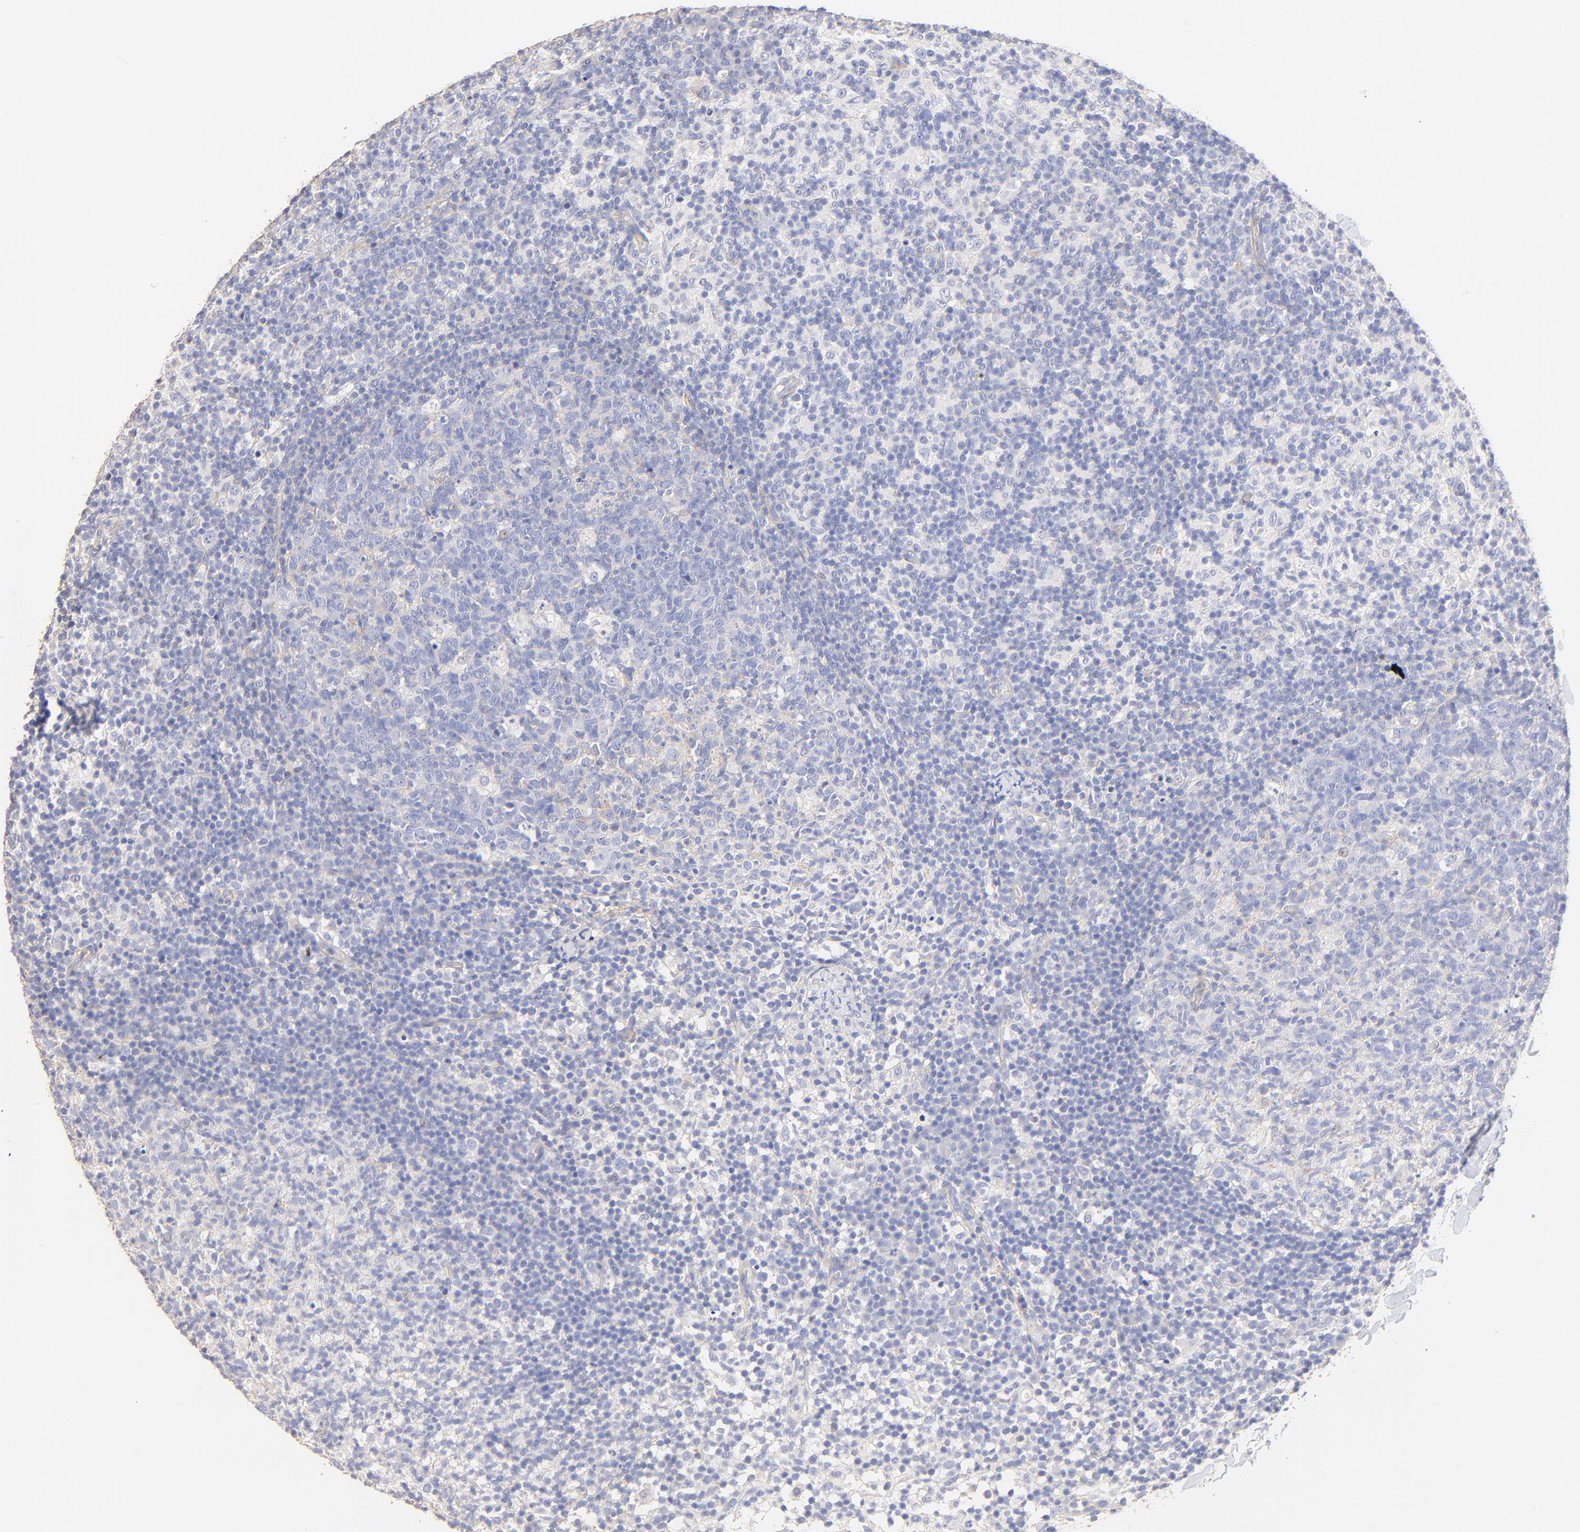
{"staining": {"intensity": "negative", "quantity": "none", "location": "none"}, "tissue": "lymph node", "cell_type": "Germinal center cells", "image_type": "normal", "snomed": [{"axis": "morphology", "description": "Normal tissue, NOS"}, {"axis": "morphology", "description": "Inflammation, NOS"}, {"axis": "topography", "description": "Lymph node"}], "caption": "Human lymph node stained for a protein using immunohistochemistry reveals no expression in germinal center cells.", "gene": "ACTRT1", "patient": {"sex": "male", "age": 55}}